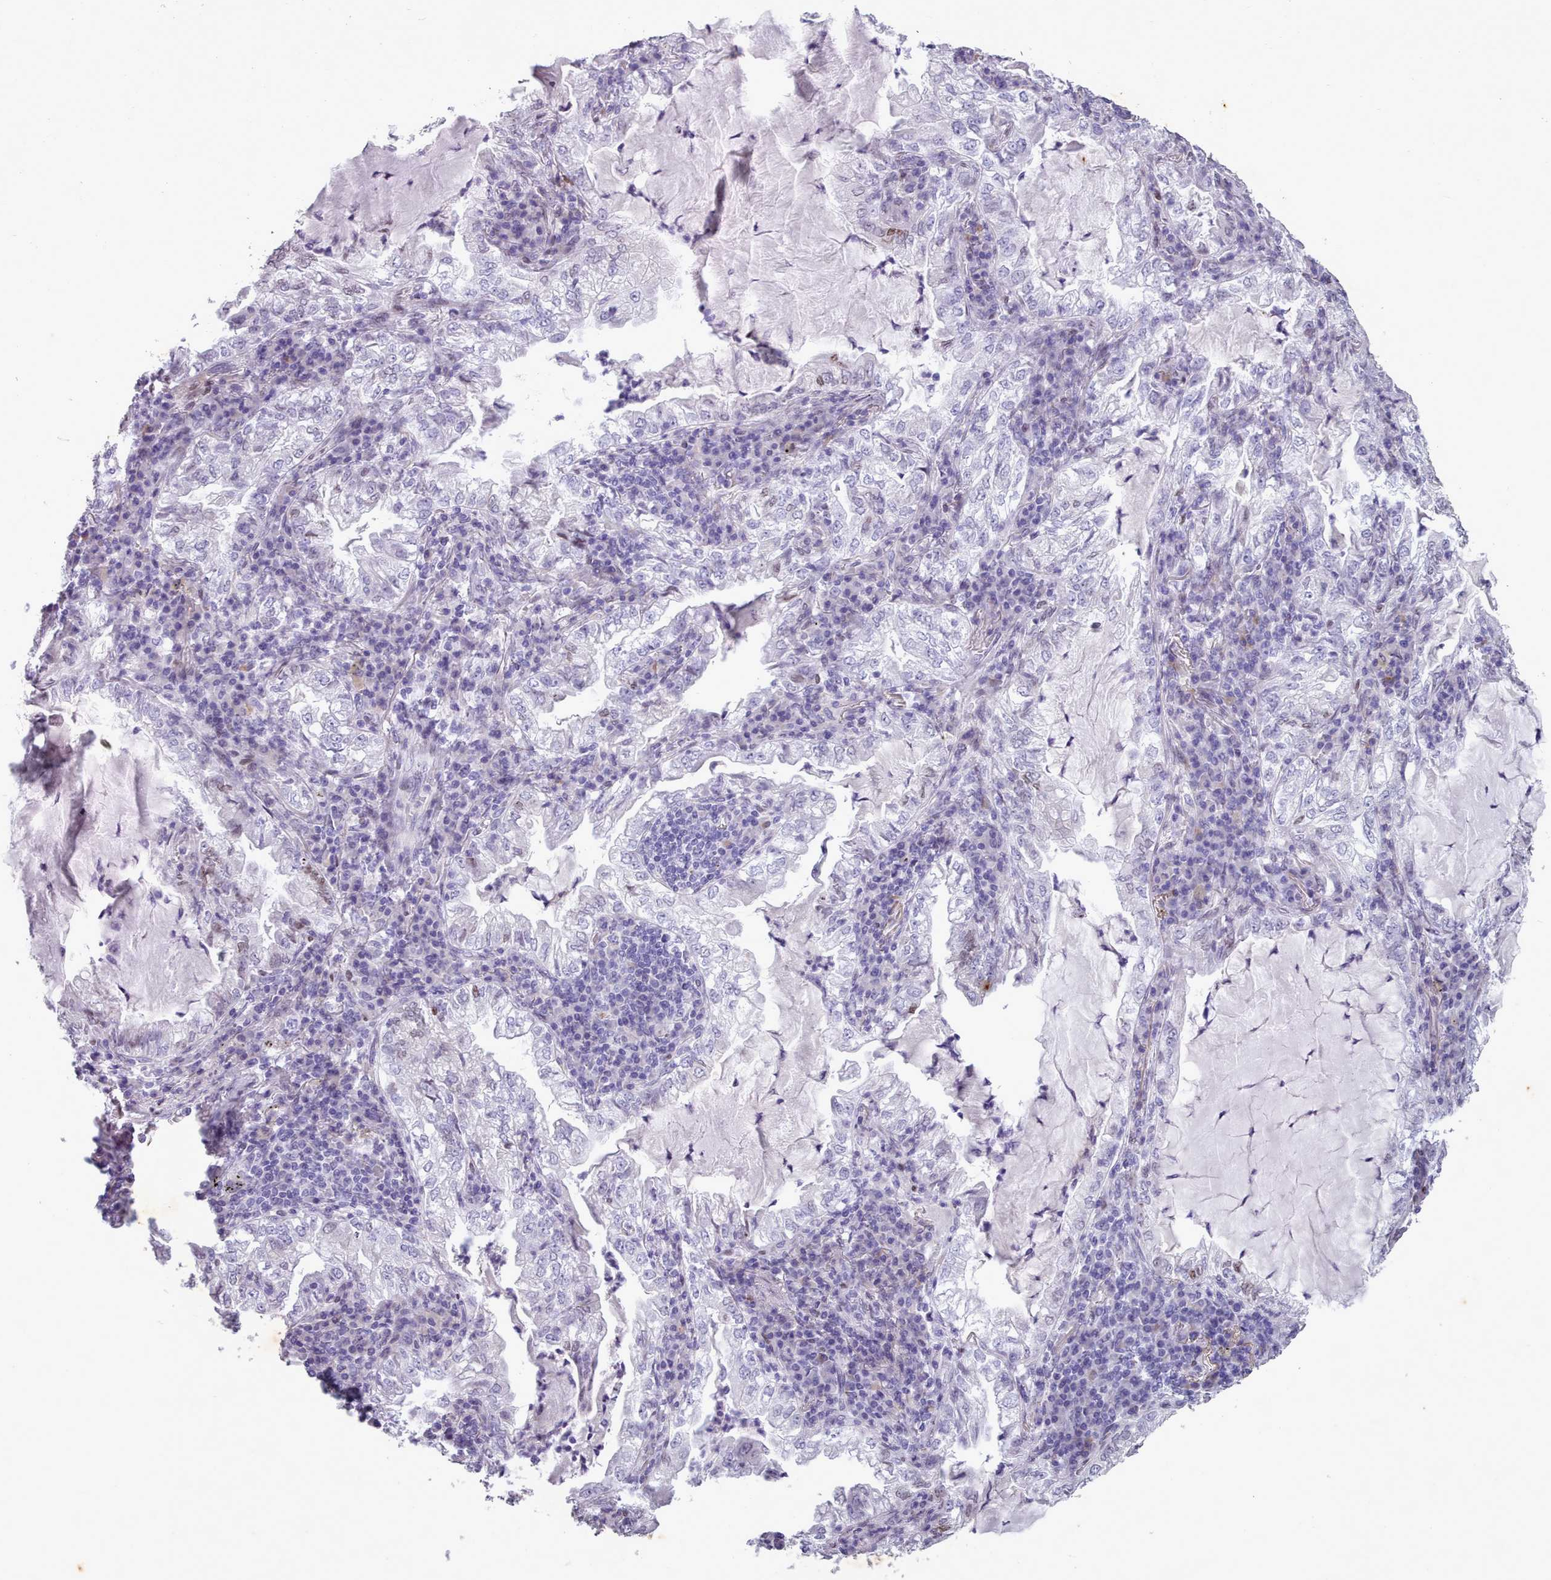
{"staining": {"intensity": "weak", "quantity": "<25%", "location": "nuclear"}, "tissue": "lung cancer", "cell_type": "Tumor cells", "image_type": "cancer", "snomed": [{"axis": "morphology", "description": "Adenocarcinoma, NOS"}, {"axis": "topography", "description": "Lung"}], "caption": "A high-resolution micrograph shows immunohistochemistry (IHC) staining of lung cancer (adenocarcinoma), which exhibits no significant positivity in tumor cells.", "gene": "KCNT2", "patient": {"sex": "female", "age": 73}}